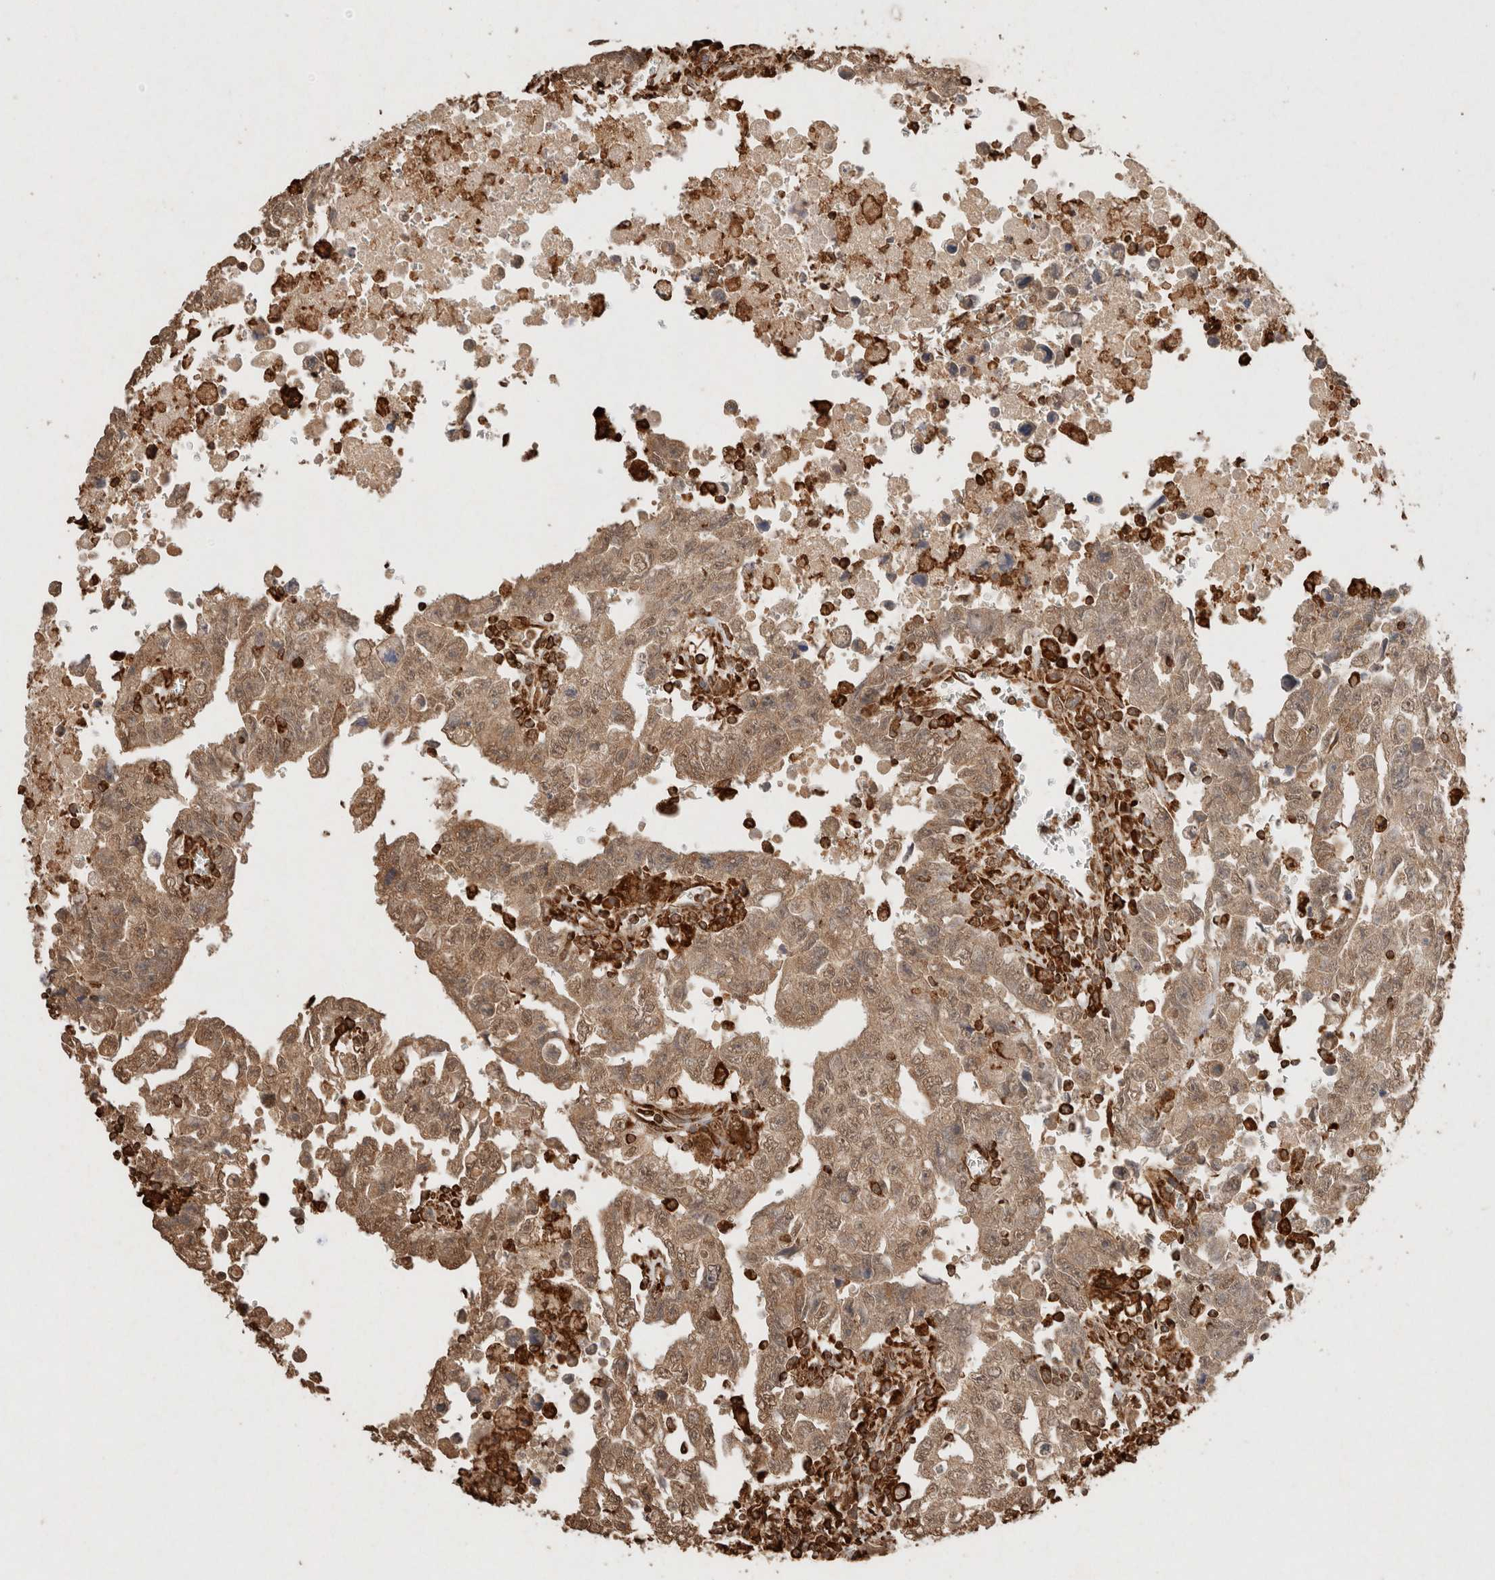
{"staining": {"intensity": "moderate", "quantity": ">75%", "location": "cytoplasmic/membranous,nuclear"}, "tissue": "testis cancer", "cell_type": "Tumor cells", "image_type": "cancer", "snomed": [{"axis": "morphology", "description": "Carcinoma, Embryonal, NOS"}, {"axis": "topography", "description": "Testis"}], "caption": "IHC micrograph of human embryonal carcinoma (testis) stained for a protein (brown), which reveals medium levels of moderate cytoplasmic/membranous and nuclear staining in about >75% of tumor cells.", "gene": "ERAP1", "patient": {"sex": "male", "age": 28}}